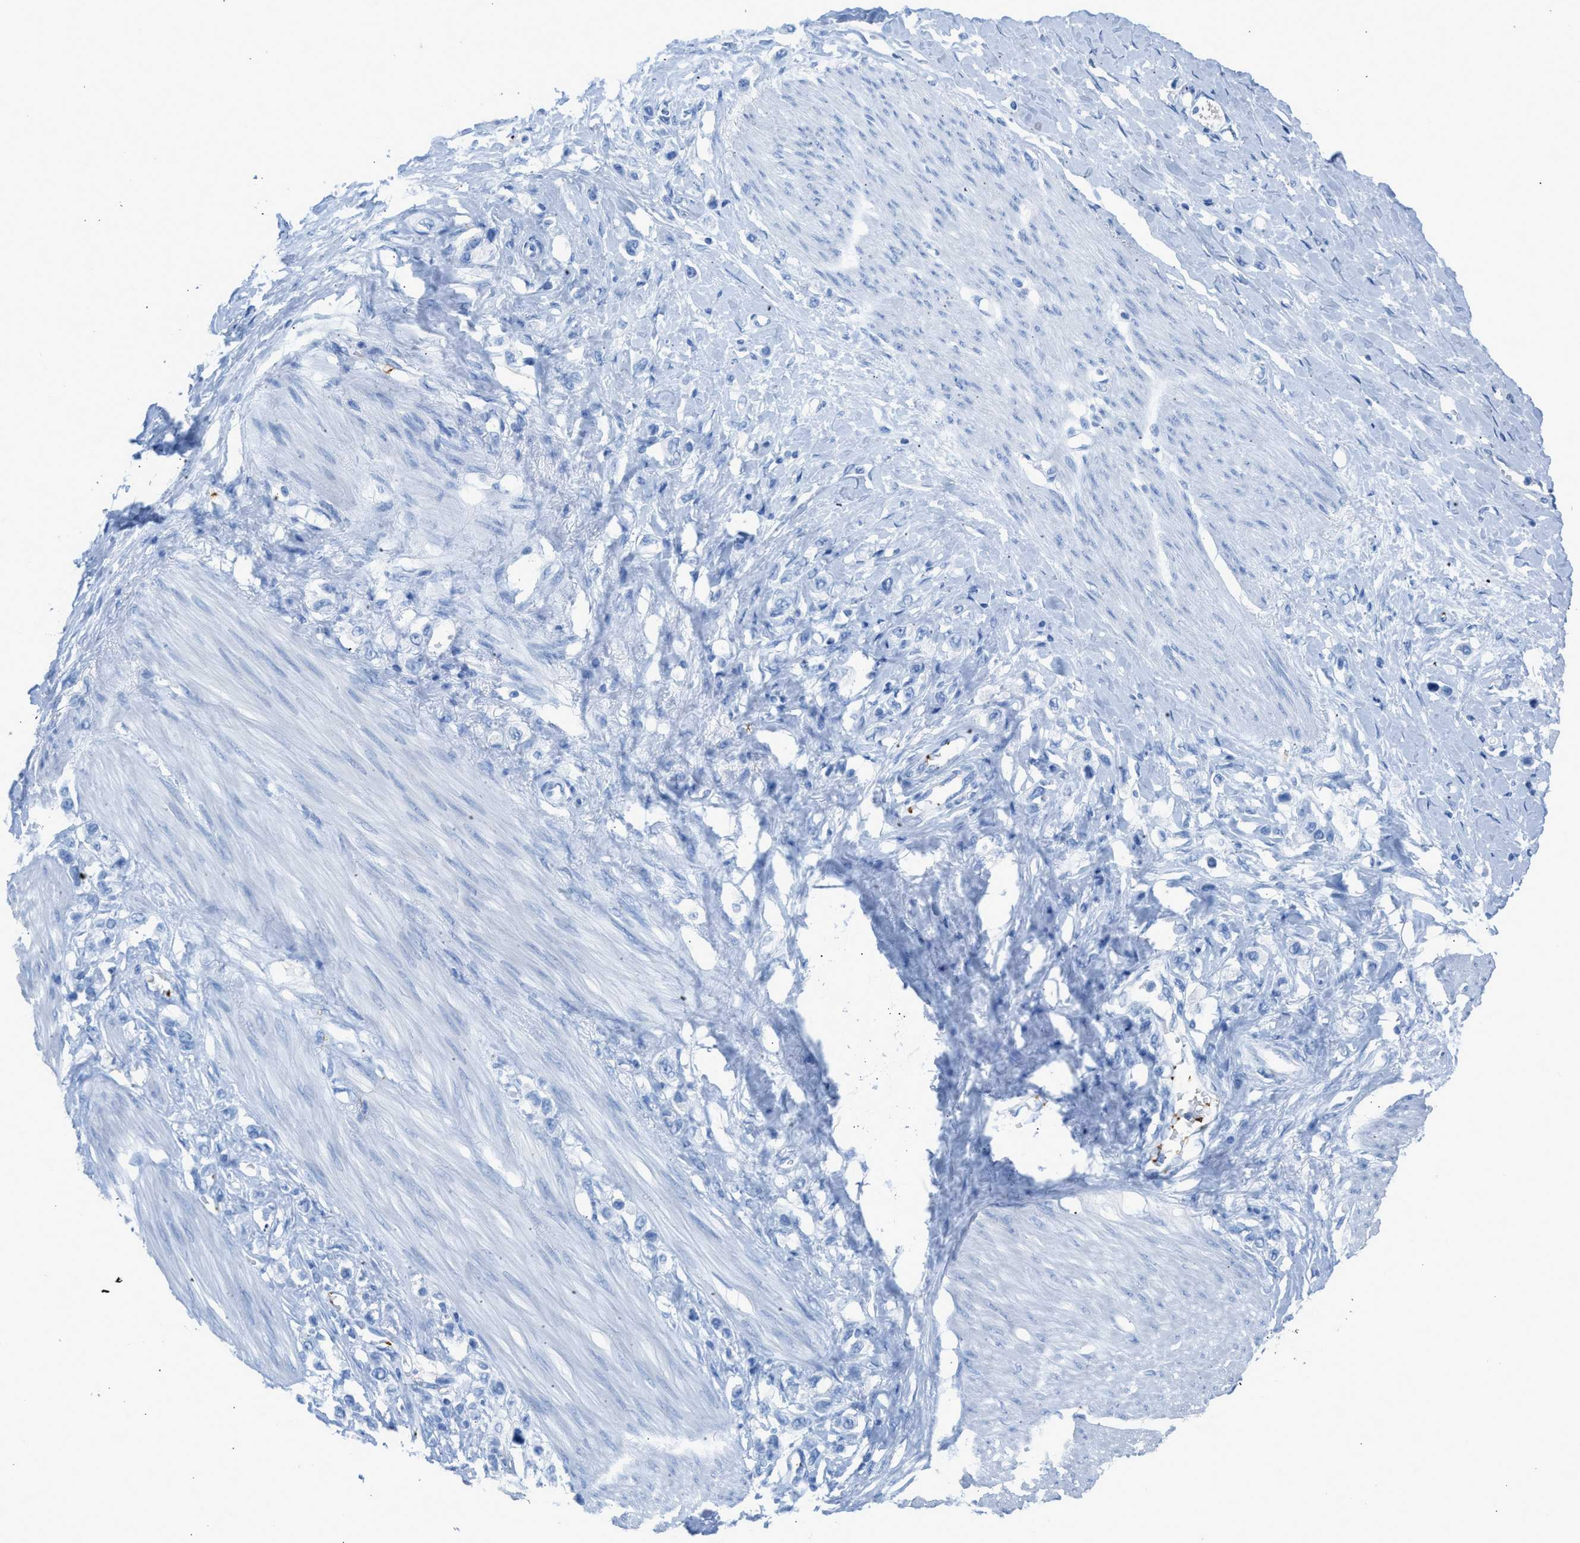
{"staining": {"intensity": "negative", "quantity": "none", "location": "none"}, "tissue": "stomach cancer", "cell_type": "Tumor cells", "image_type": "cancer", "snomed": [{"axis": "morphology", "description": "Adenocarcinoma, NOS"}, {"axis": "topography", "description": "Stomach"}], "caption": "There is no significant positivity in tumor cells of stomach cancer (adenocarcinoma). The staining was performed using DAB (3,3'-diaminobenzidine) to visualize the protein expression in brown, while the nuclei were stained in blue with hematoxylin (Magnification: 20x).", "gene": "FAIM2", "patient": {"sex": "female", "age": 65}}